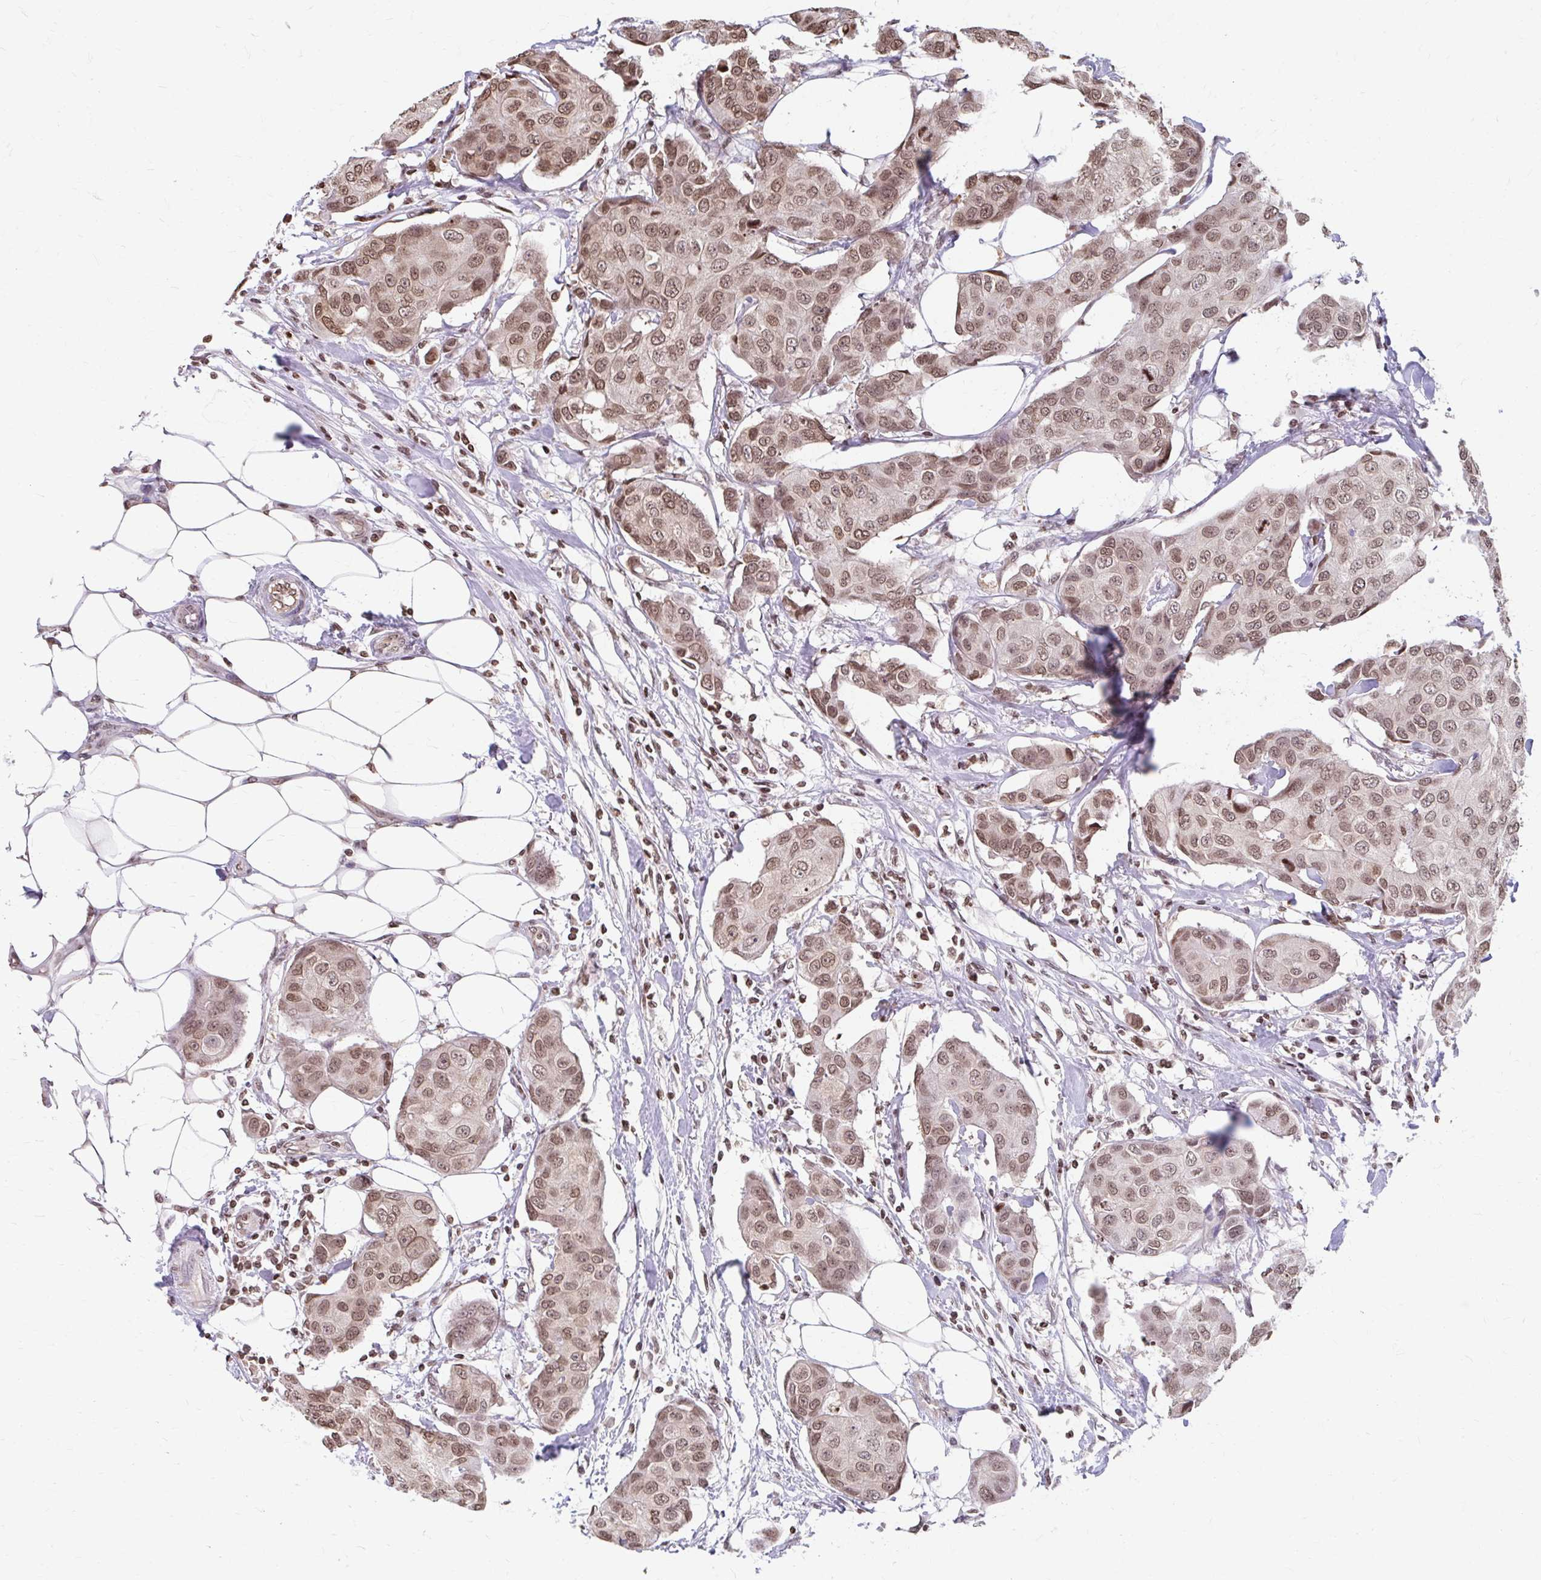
{"staining": {"intensity": "moderate", "quantity": ">75%", "location": "nuclear"}, "tissue": "breast cancer", "cell_type": "Tumor cells", "image_type": "cancer", "snomed": [{"axis": "morphology", "description": "Duct carcinoma"}, {"axis": "topography", "description": "Breast"}, {"axis": "topography", "description": "Lymph node"}], "caption": "Protein expression by immunohistochemistry (IHC) displays moderate nuclear staining in approximately >75% of tumor cells in breast cancer.", "gene": "ORC3", "patient": {"sex": "female", "age": 80}}